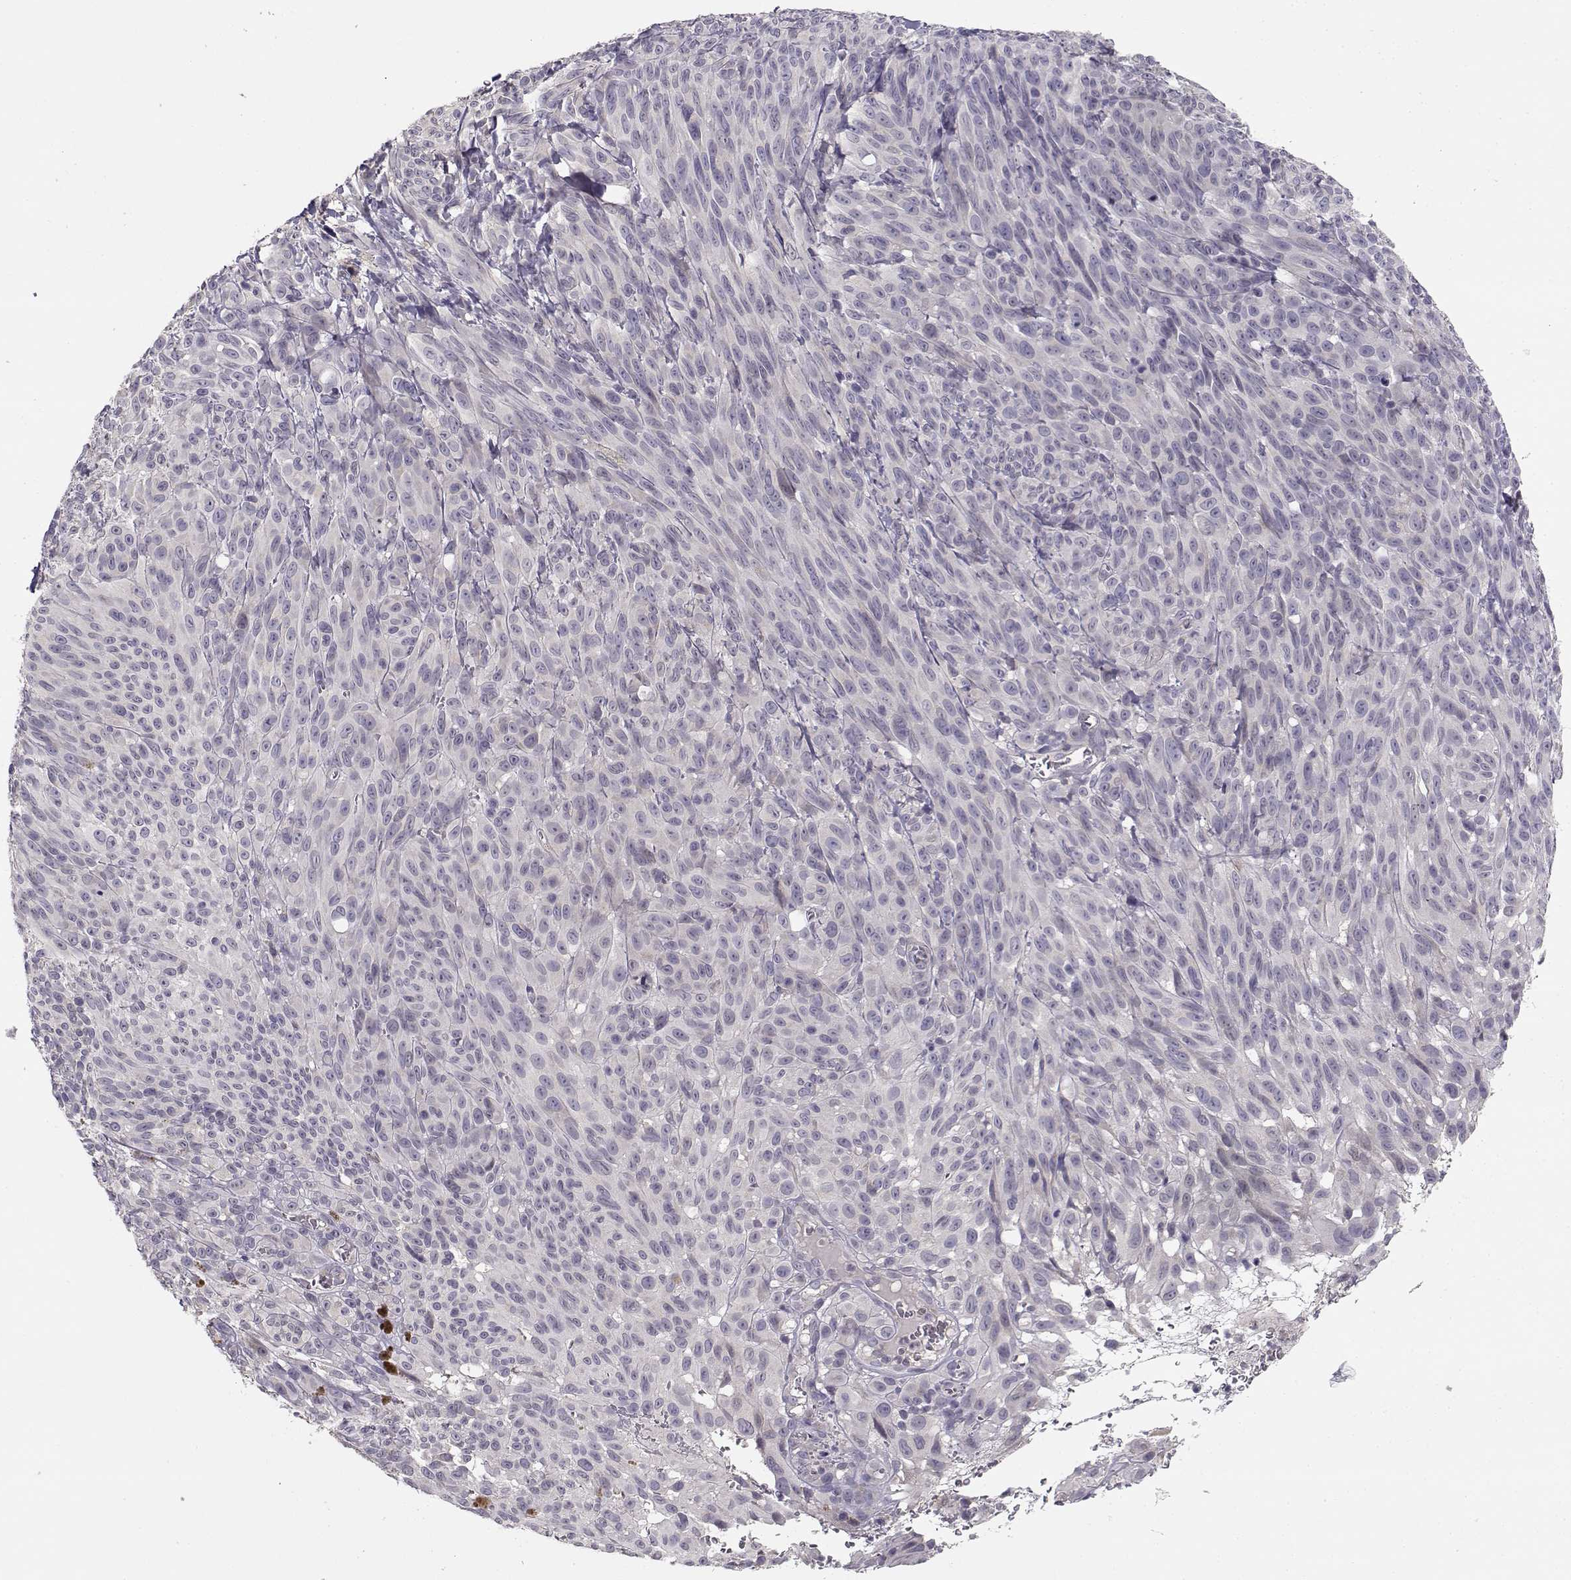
{"staining": {"intensity": "negative", "quantity": "none", "location": "none"}, "tissue": "melanoma", "cell_type": "Tumor cells", "image_type": "cancer", "snomed": [{"axis": "morphology", "description": "Malignant melanoma, NOS"}, {"axis": "topography", "description": "Skin"}], "caption": "The micrograph exhibits no staining of tumor cells in melanoma.", "gene": "TMEM145", "patient": {"sex": "male", "age": 83}}